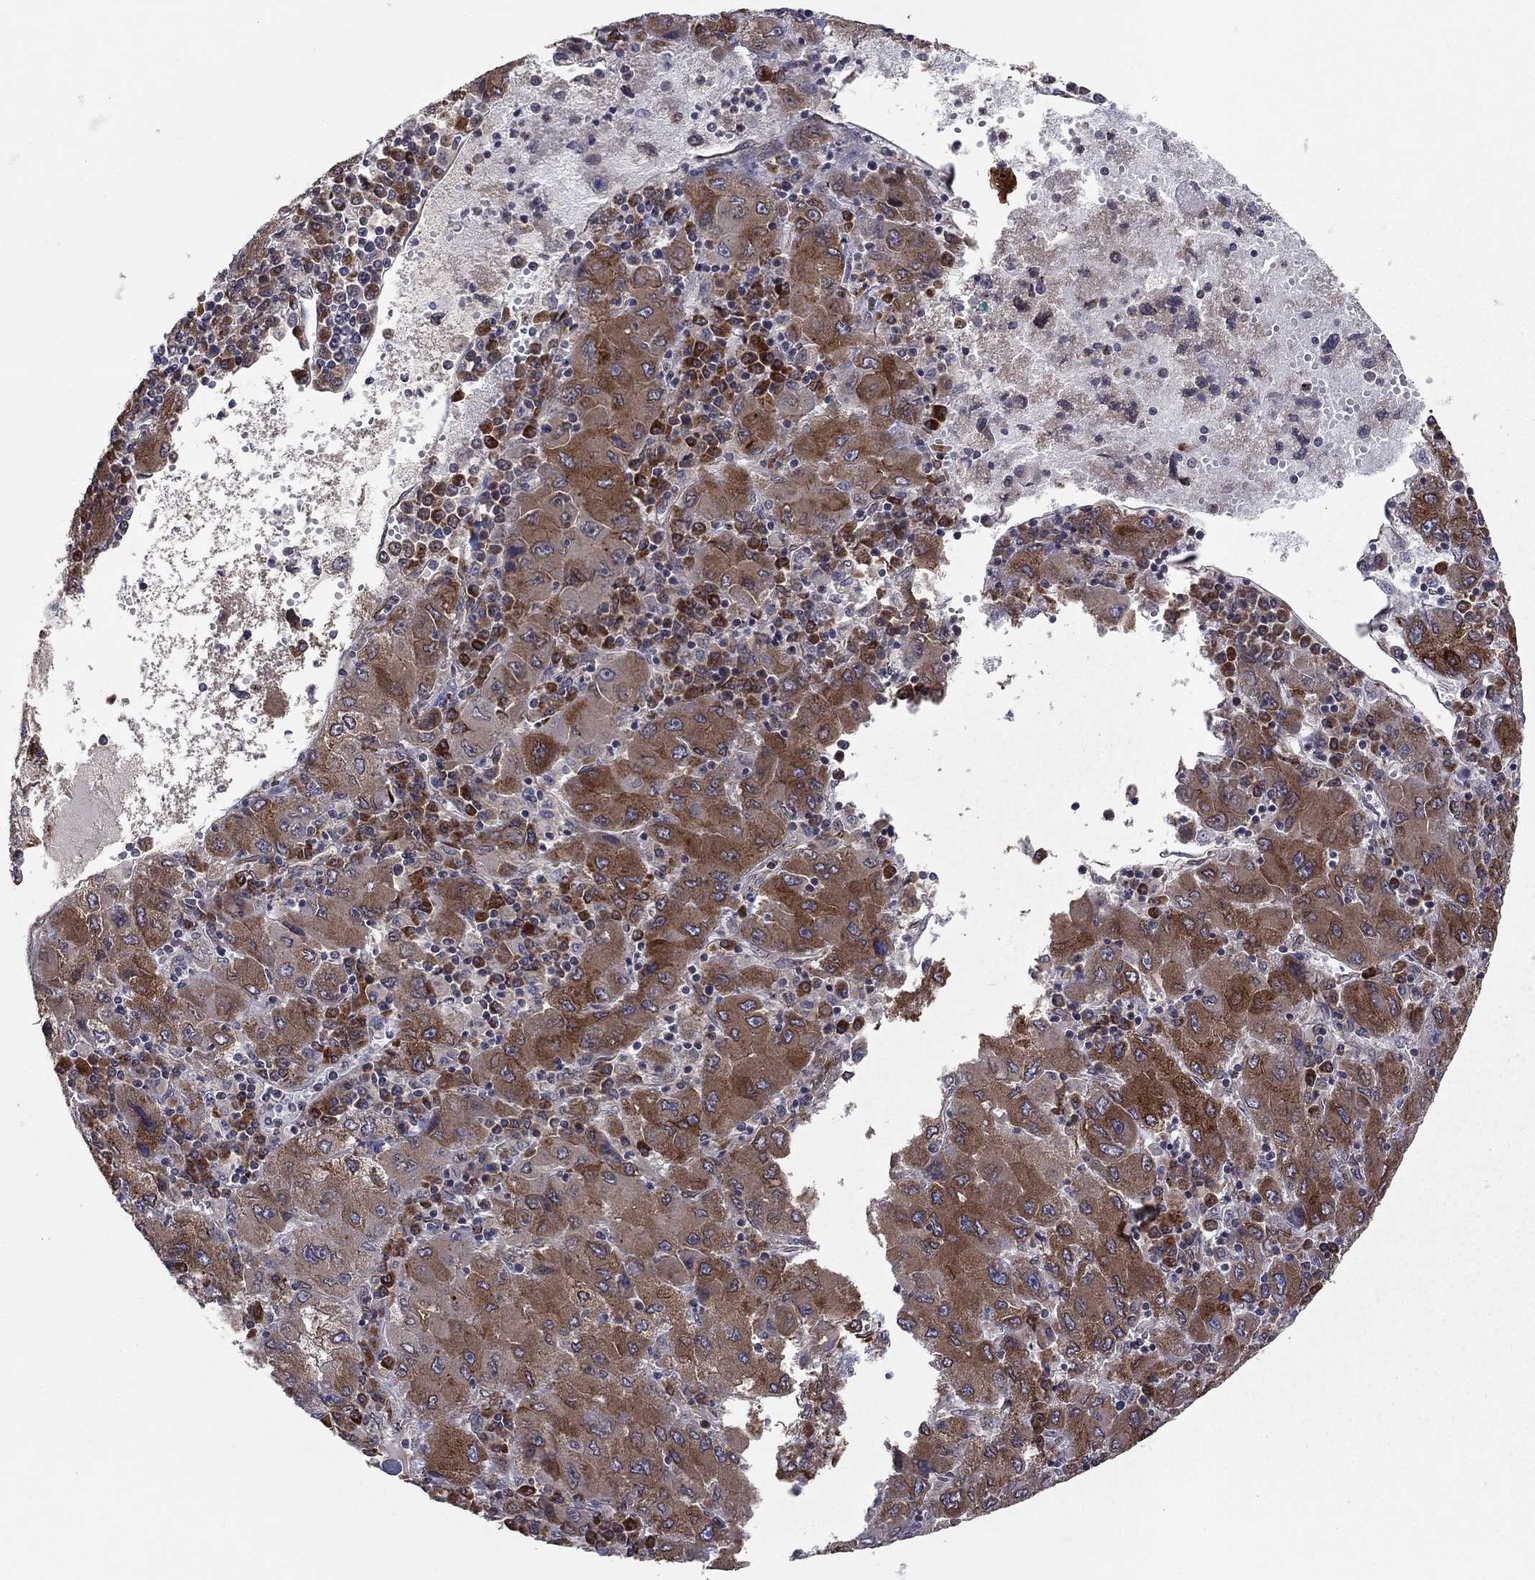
{"staining": {"intensity": "moderate", "quantity": ">75%", "location": "cytoplasmic/membranous"}, "tissue": "liver cancer", "cell_type": "Tumor cells", "image_type": "cancer", "snomed": [{"axis": "morphology", "description": "Carcinoma, Hepatocellular, NOS"}, {"axis": "topography", "description": "Liver"}], "caption": "A high-resolution photomicrograph shows immunohistochemistry staining of liver cancer (hepatocellular carcinoma), which demonstrates moderate cytoplasmic/membranous positivity in approximately >75% of tumor cells.", "gene": "YIF1A", "patient": {"sex": "male", "age": 75}}